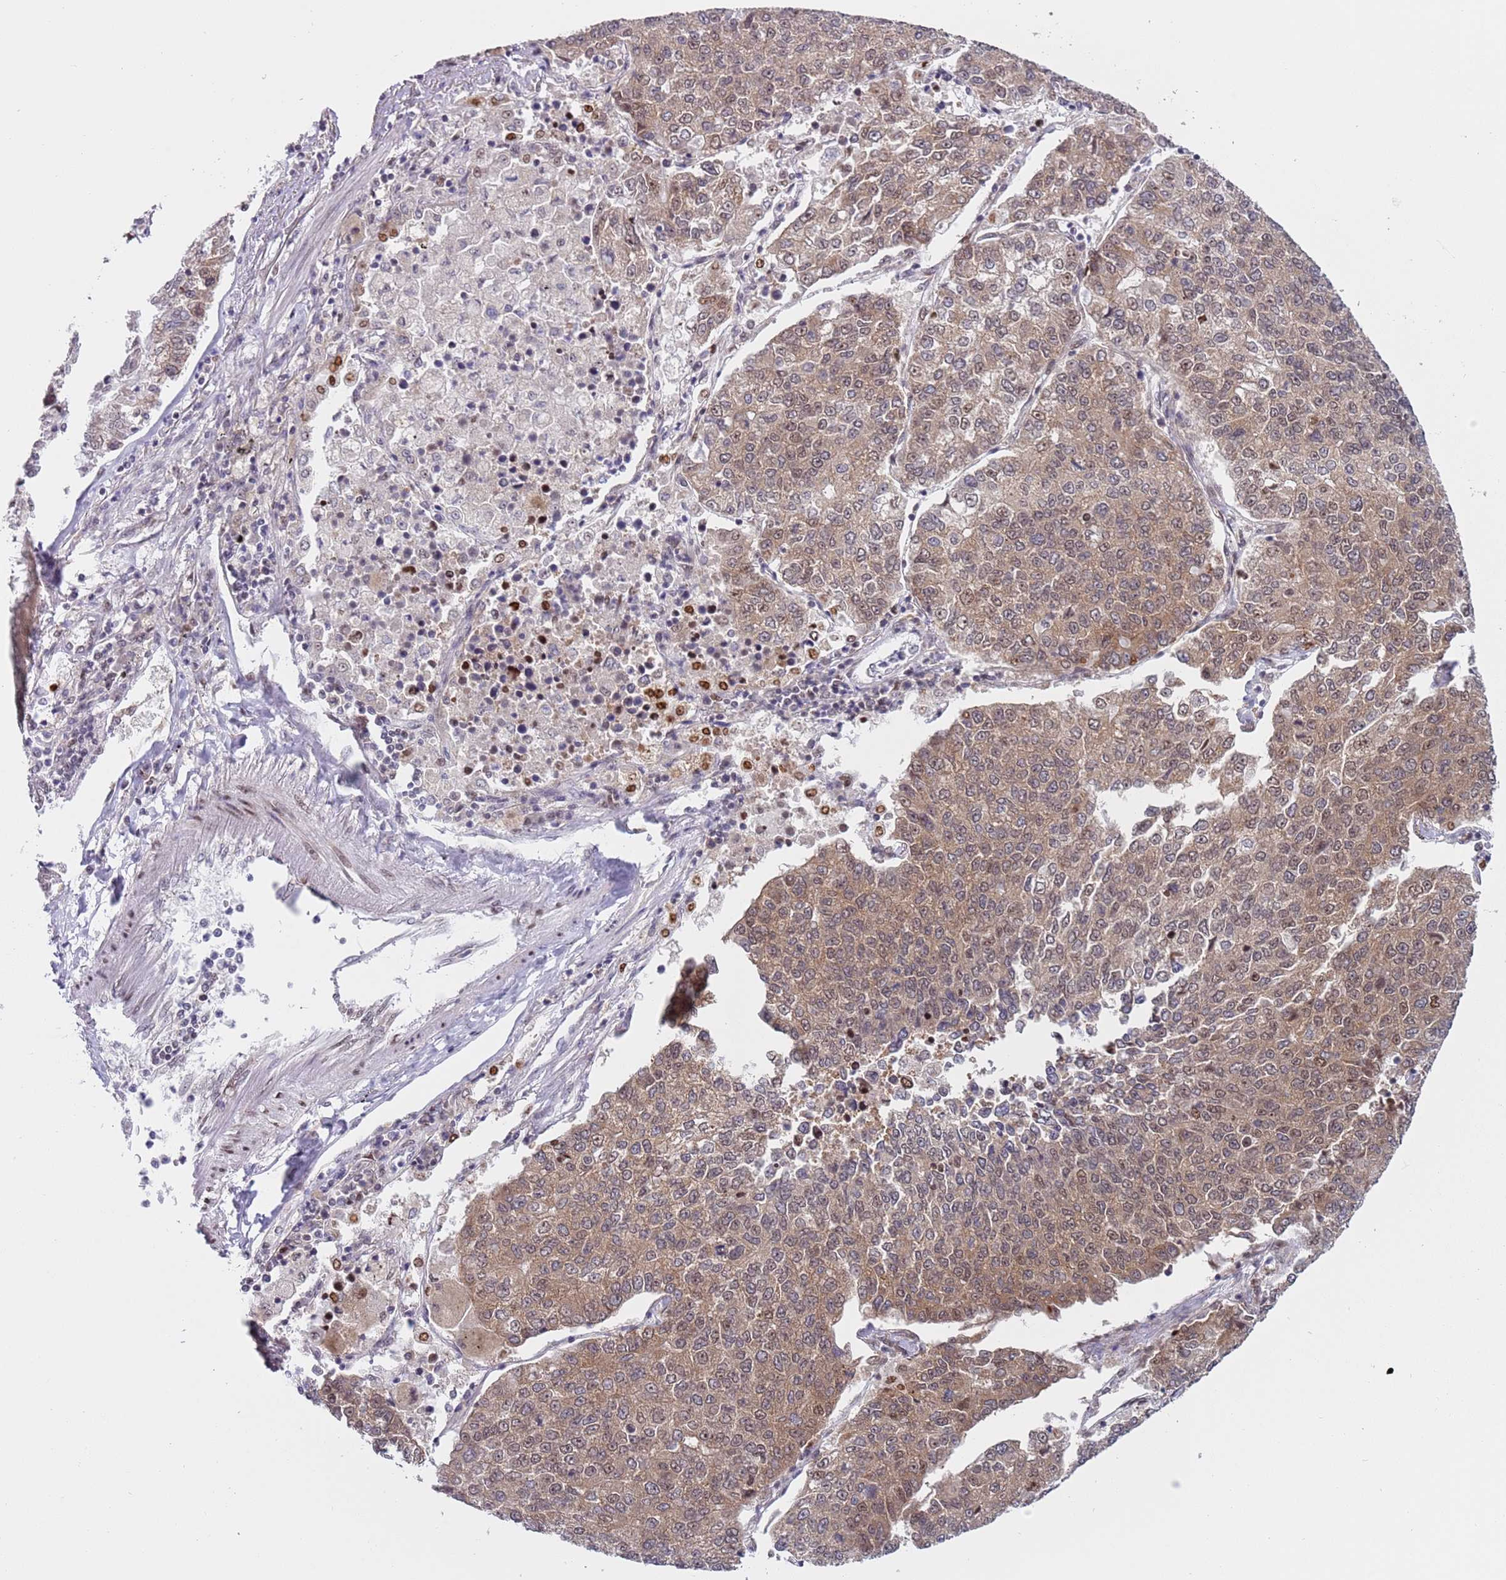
{"staining": {"intensity": "strong", "quantity": "25%-75%", "location": "cytoplasmic/membranous,nuclear"}, "tissue": "lung cancer", "cell_type": "Tumor cells", "image_type": "cancer", "snomed": [{"axis": "morphology", "description": "Squamous cell carcinoma, NOS"}, {"axis": "topography", "description": "Lung"}], "caption": "Tumor cells demonstrate strong cytoplasmic/membranous and nuclear expression in approximately 25%-75% of cells in squamous cell carcinoma (lung).", "gene": "SLC25A32", "patient": {"sex": "female", "age": 70}}